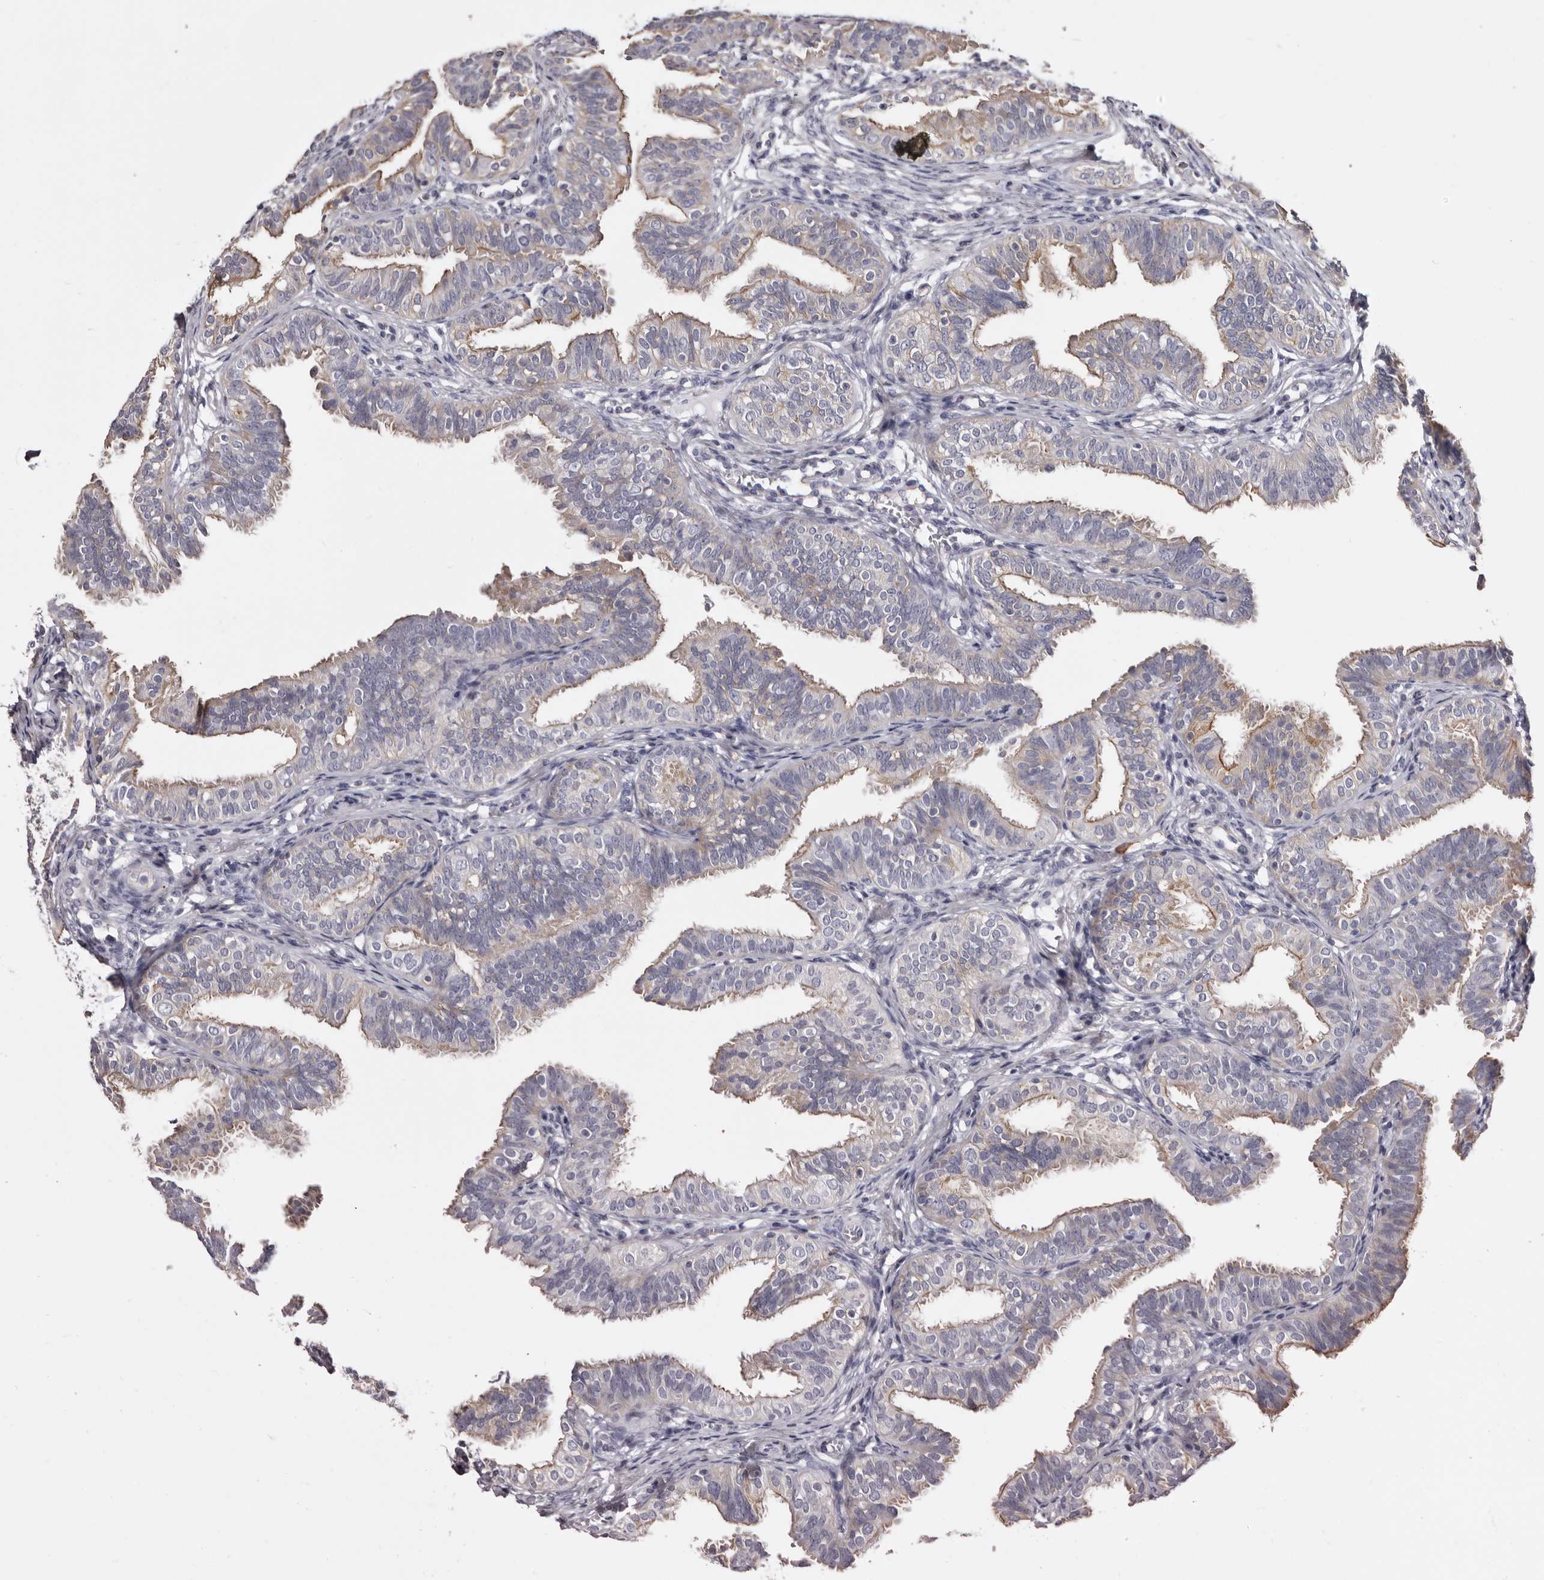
{"staining": {"intensity": "weak", "quantity": "25%-75%", "location": "cytoplasmic/membranous"}, "tissue": "fallopian tube", "cell_type": "Glandular cells", "image_type": "normal", "snomed": [{"axis": "morphology", "description": "Normal tissue, NOS"}, {"axis": "topography", "description": "Fallopian tube"}], "caption": "Immunohistochemical staining of benign human fallopian tube demonstrates 25%-75% levels of weak cytoplasmic/membranous protein expression in about 25%-75% of glandular cells.", "gene": "LAD1", "patient": {"sex": "female", "age": 35}}